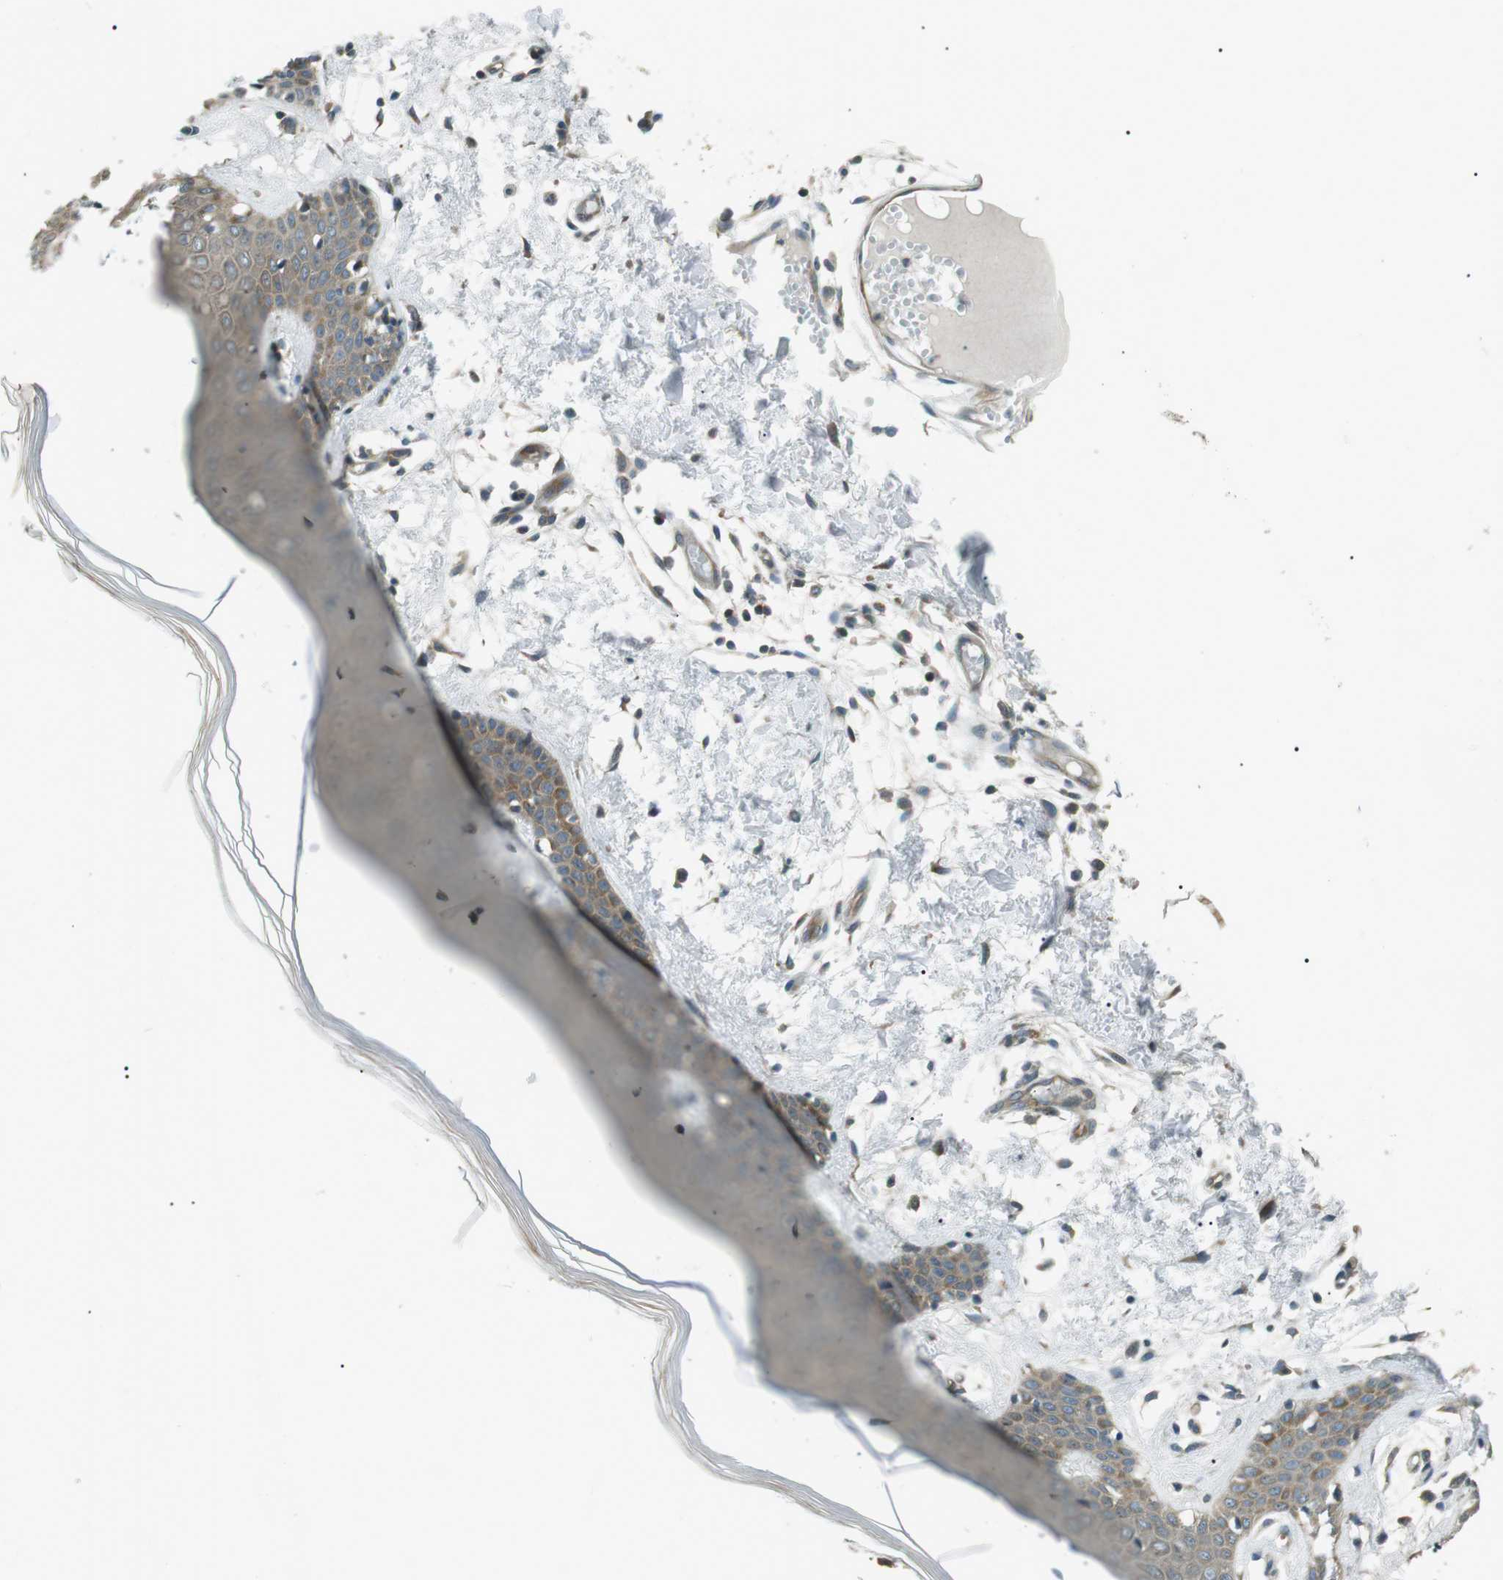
{"staining": {"intensity": "moderate", "quantity": "25%-75%", "location": "cytoplasmic/membranous"}, "tissue": "skin", "cell_type": "Fibroblasts", "image_type": "normal", "snomed": [{"axis": "morphology", "description": "Normal tissue, NOS"}, {"axis": "topography", "description": "Skin"}], "caption": "The image displays immunohistochemical staining of benign skin. There is moderate cytoplasmic/membranous positivity is identified in approximately 25%-75% of fibroblasts.", "gene": "TMEM74", "patient": {"sex": "male", "age": 53}}